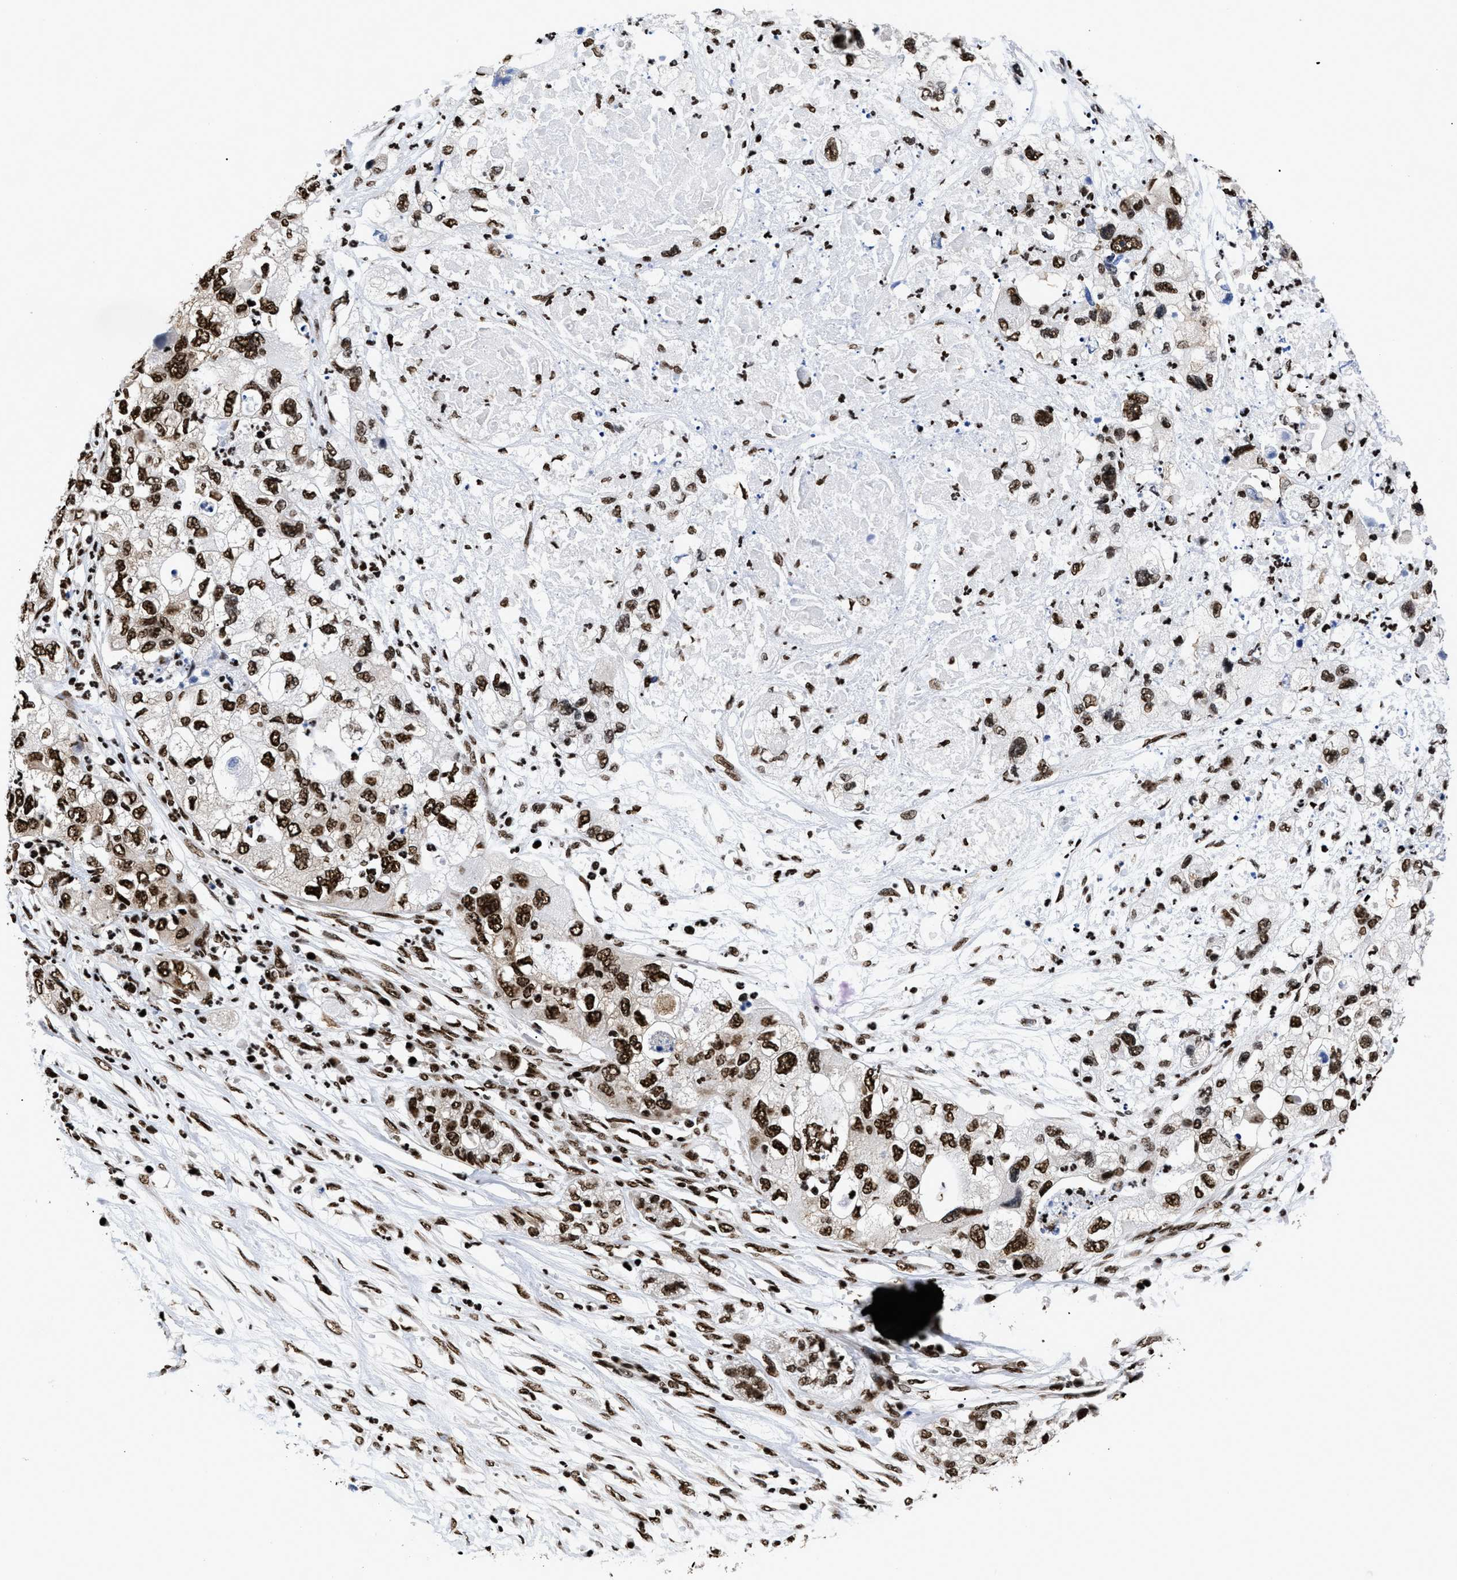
{"staining": {"intensity": "strong", "quantity": ">75%", "location": "nuclear"}, "tissue": "pancreatic cancer", "cell_type": "Tumor cells", "image_type": "cancer", "snomed": [{"axis": "morphology", "description": "Adenocarcinoma, NOS"}, {"axis": "topography", "description": "Pancreas"}], "caption": "High-power microscopy captured an IHC micrograph of pancreatic cancer (adenocarcinoma), revealing strong nuclear staining in about >75% of tumor cells. Immunohistochemistry stains the protein of interest in brown and the nuclei are stained blue.", "gene": "CALHM3", "patient": {"sex": "female", "age": 78}}